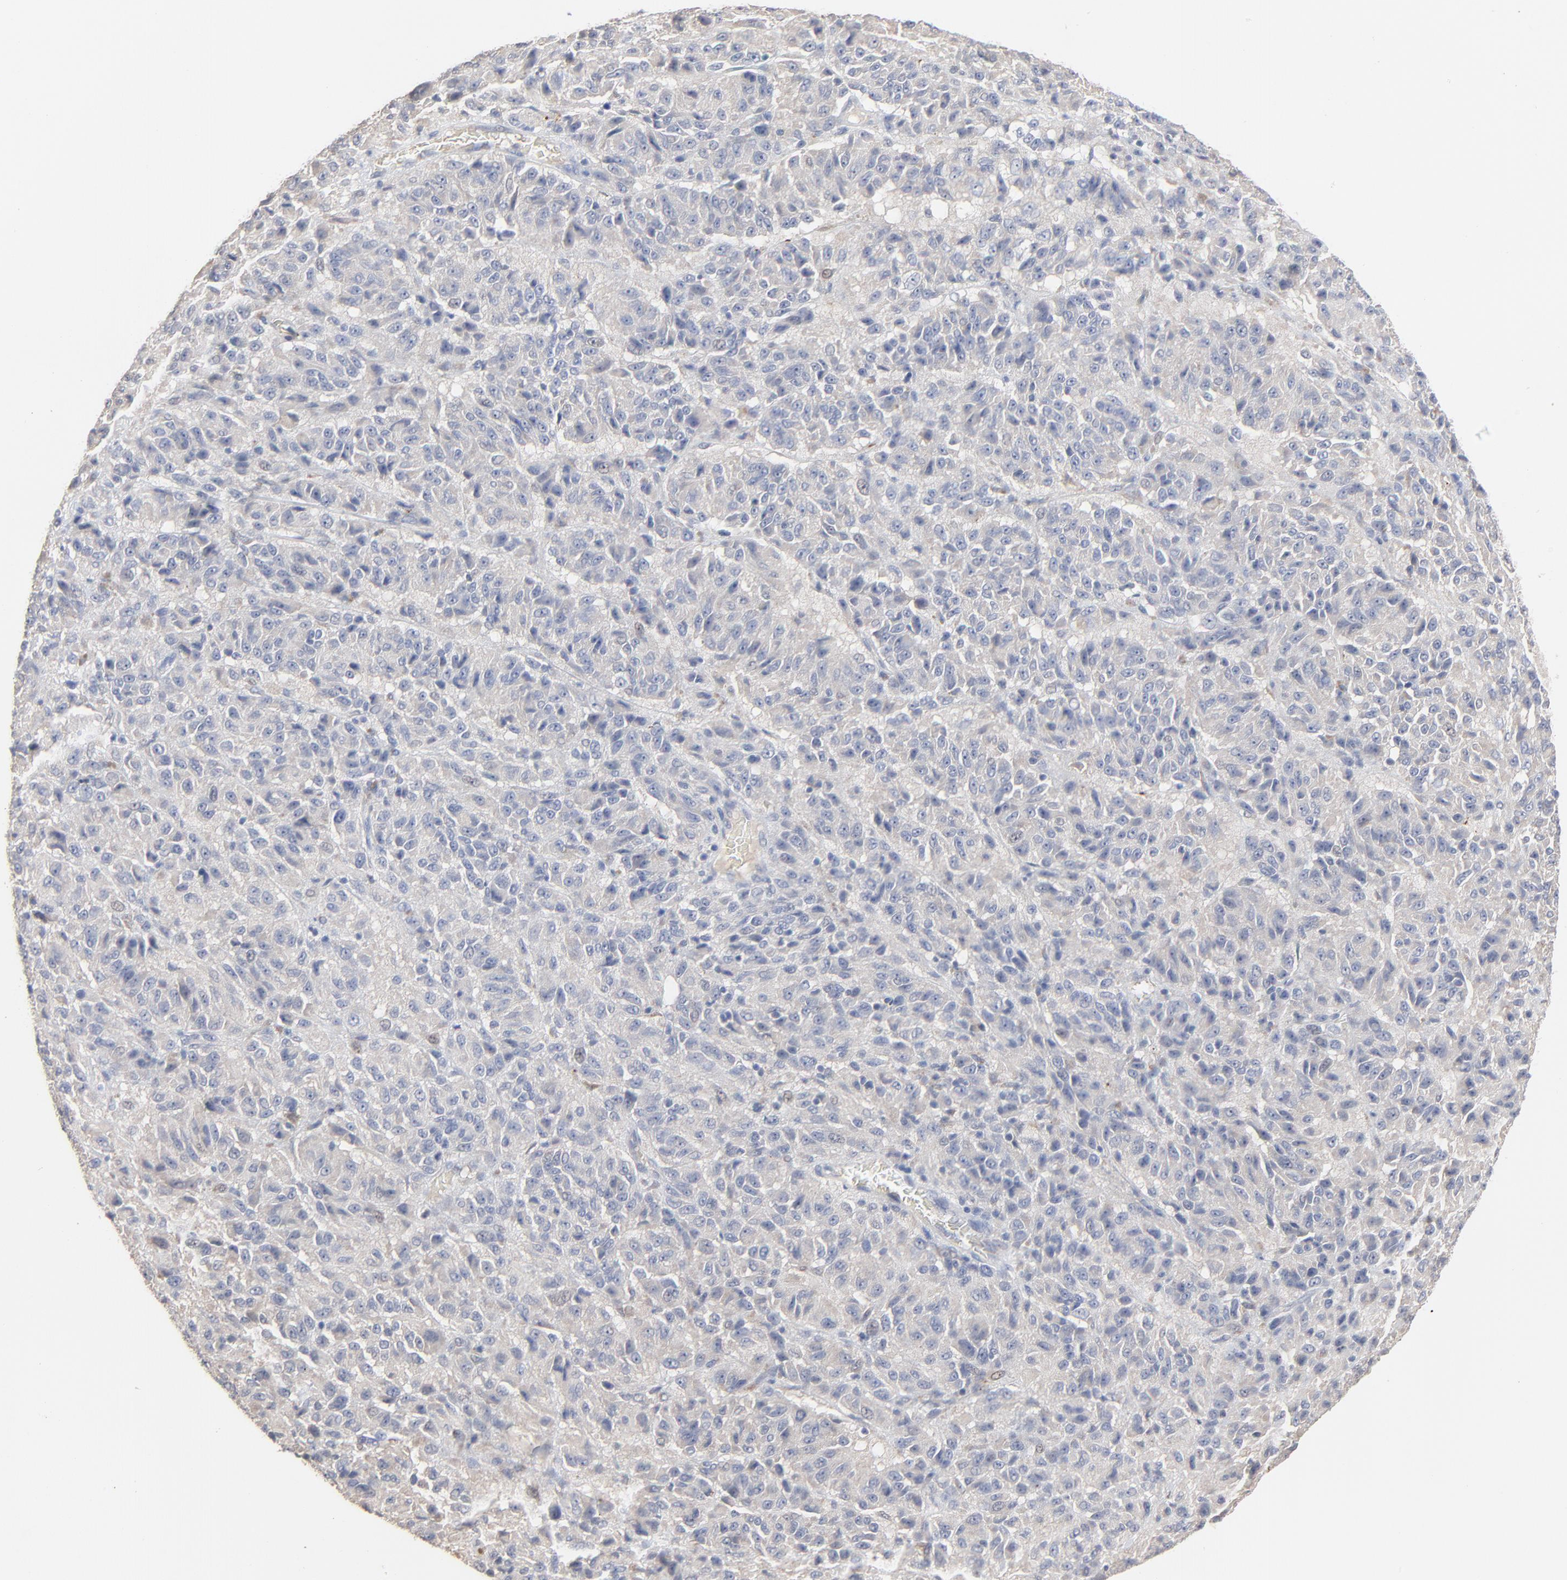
{"staining": {"intensity": "weak", "quantity": "<25%", "location": "cytoplasmic/membranous"}, "tissue": "melanoma", "cell_type": "Tumor cells", "image_type": "cancer", "snomed": [{"axis": "morphology", "description": "Malignant melanoma, Metastatic site"}, {"axis": "topography", "description": "Lung"}], "caption": "Tumor cells are negative for protein expression in human melanoma.", "gene": "FANCB", "patient": {"sex": "male", "age": 64}}